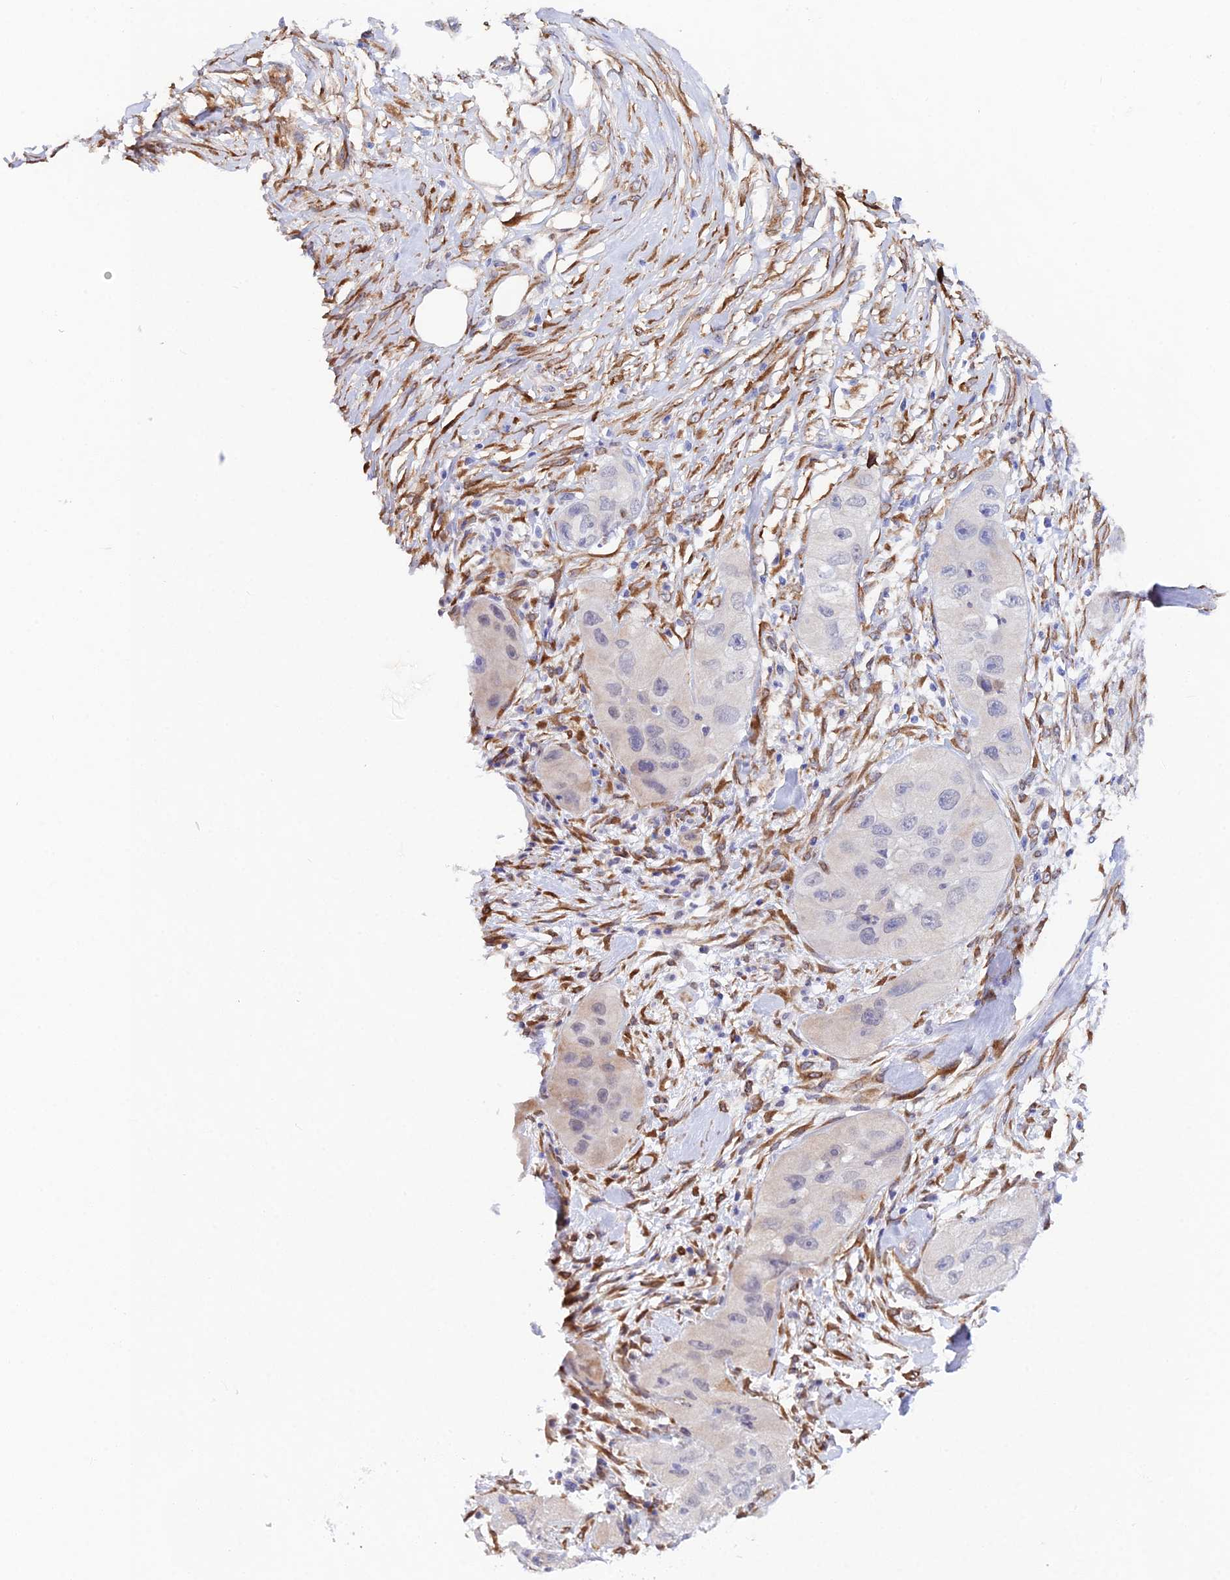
{"staining": {"intensity": "negative", "quantity": "none", "location": "none"}, "tissue": "skin cancer", "cell_type": "Tumor cells", "image_type": "cancer", "snomed": [{"axis": "morphology", "description": "Squamous cell carcinoma, NOS"}, {"axis": "topography", "description": "Skin"}, {"axis": "topography", "description": "Subcutis"}], "caption": "A high-resolution image shows immunohistochemistry (IHC) staining of skin squamous cell carcinoma, which reveals no significant staining in tumor cells.", "gene": "MXRA7", "patient": {"sex": "male", "age": 73}}